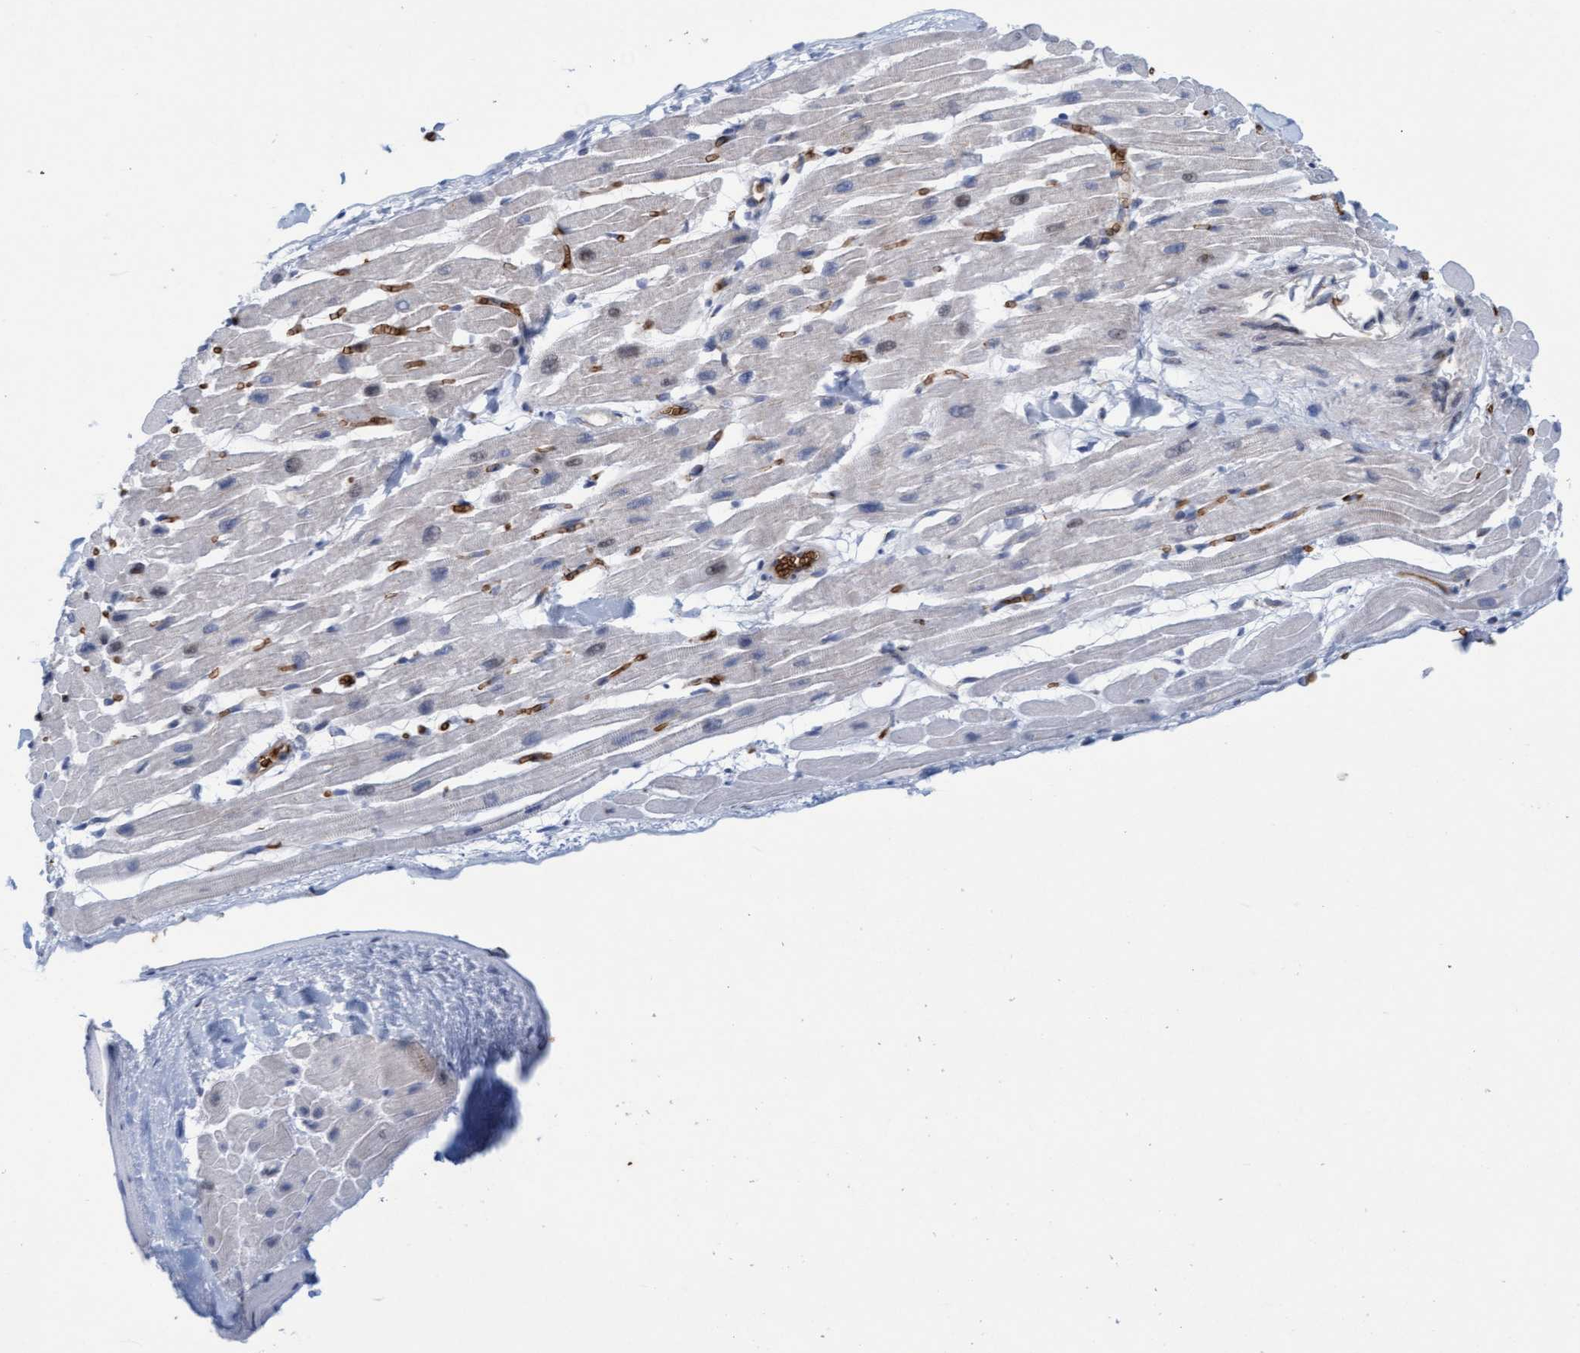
{"staining": {"intensity": "negative", "quantity": "none", "location": "none"}, "tissue": "heart muscle", "cell_type": "Cardiomyocytes", "image_type": "normal", "snomed": [{"axis": "morphology", "description": "Normal tissue, NOS"}, {"axis": "topography", "description": "Heart"}], "caption": "An IHC micrograph of benign heart muscle is shown. There is no staining in cardiomyocytes of heart muscle.", "gene": "SPEM2", "patient": {"sex": "male", "age": 45}}